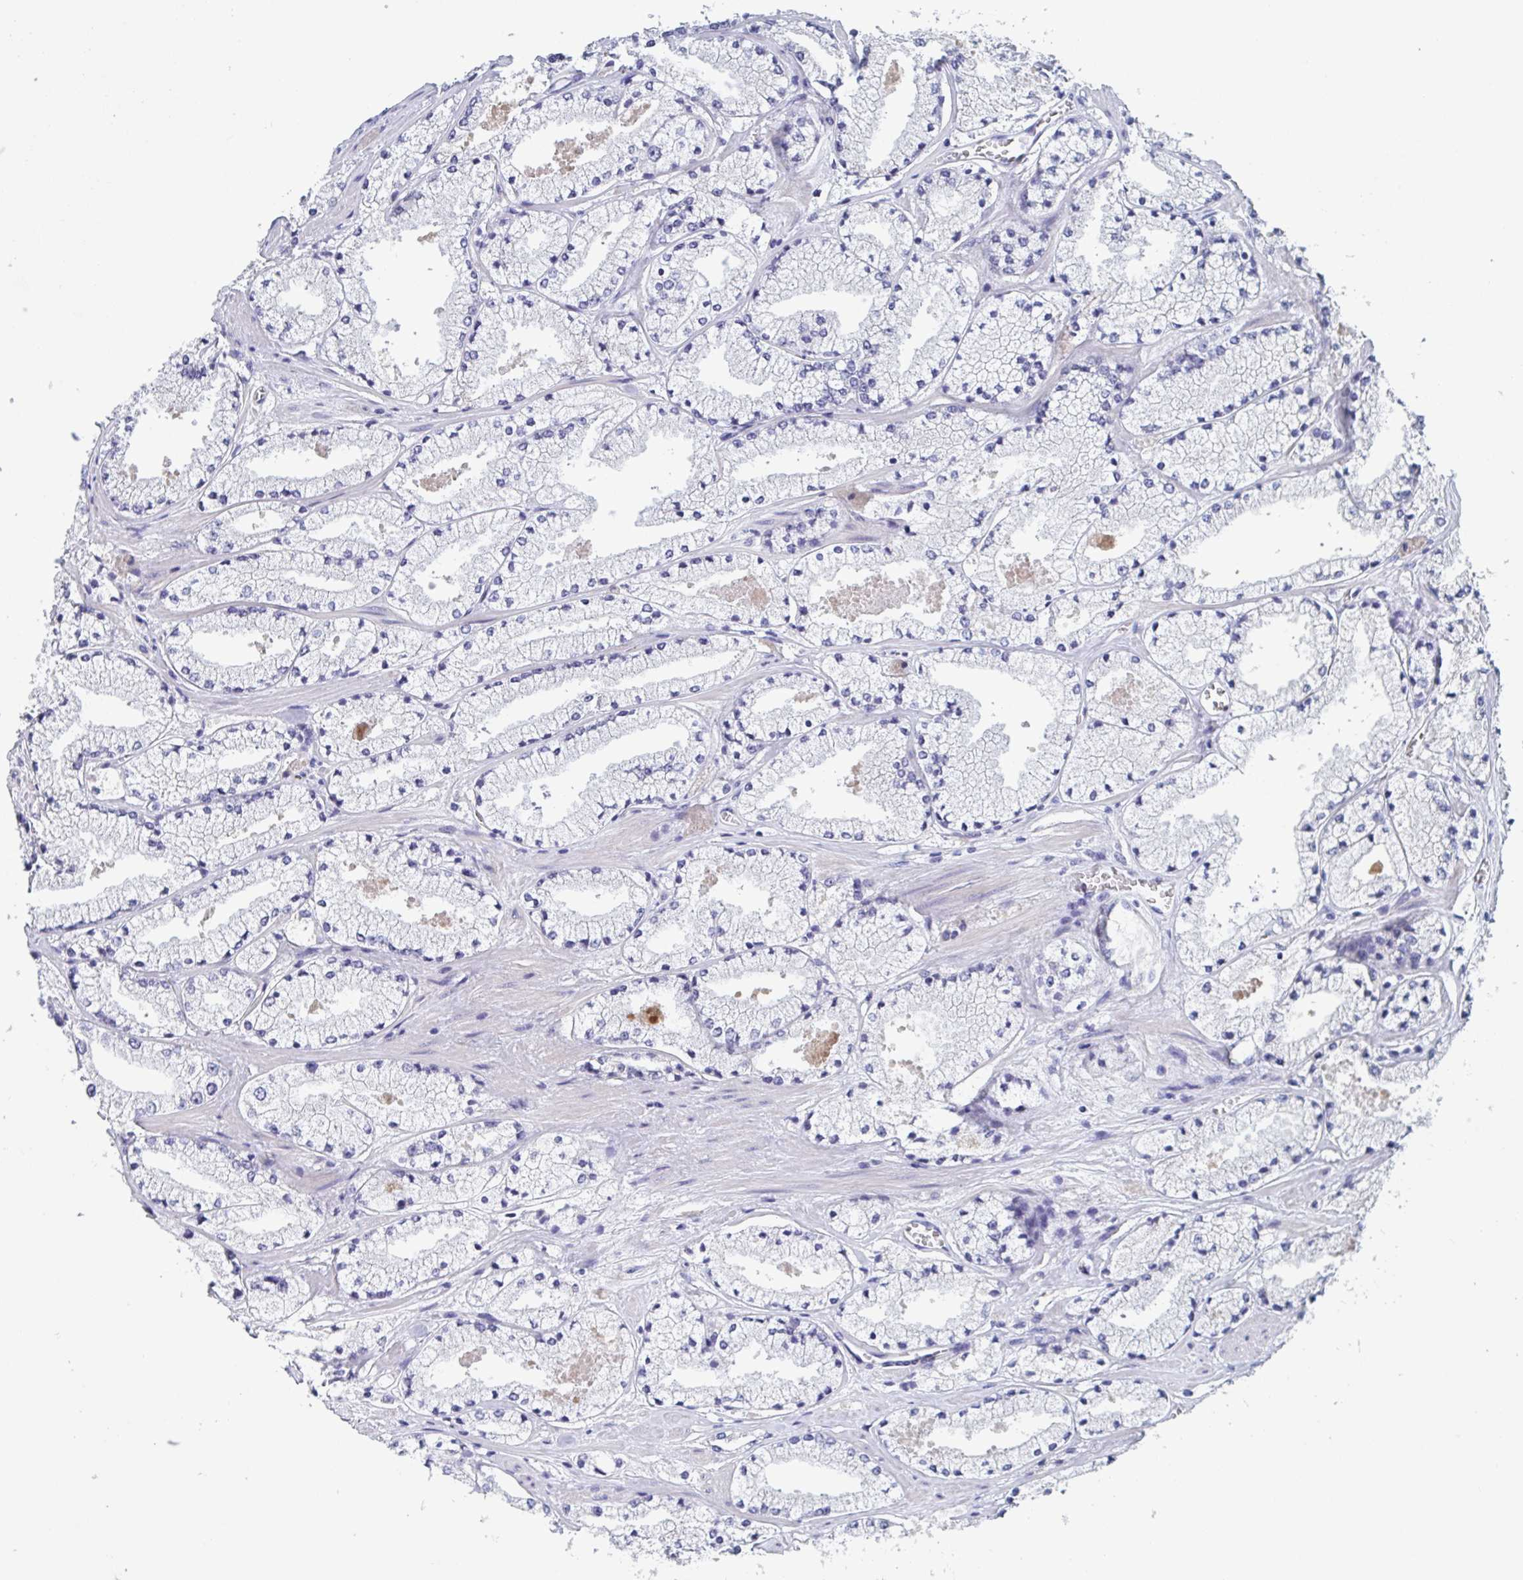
{"staining": {"intensity": "negative", "quantity": "none", "location": "none"}, "tissue": "prostate cancer", "cell_type": "Tumor cells", "image_type": "cancer", "snomed": [{"axis": "morphology", "description": "Adenocarcinoma, High grade"}, {"axis": "topography", "description": "Prostate"}], "caption": "Immunohistochemical staining of prostate cancer displays no significant staining in tumor cells.", "gene": "ST14", "patient": {"sex": "male", "age": 63}}